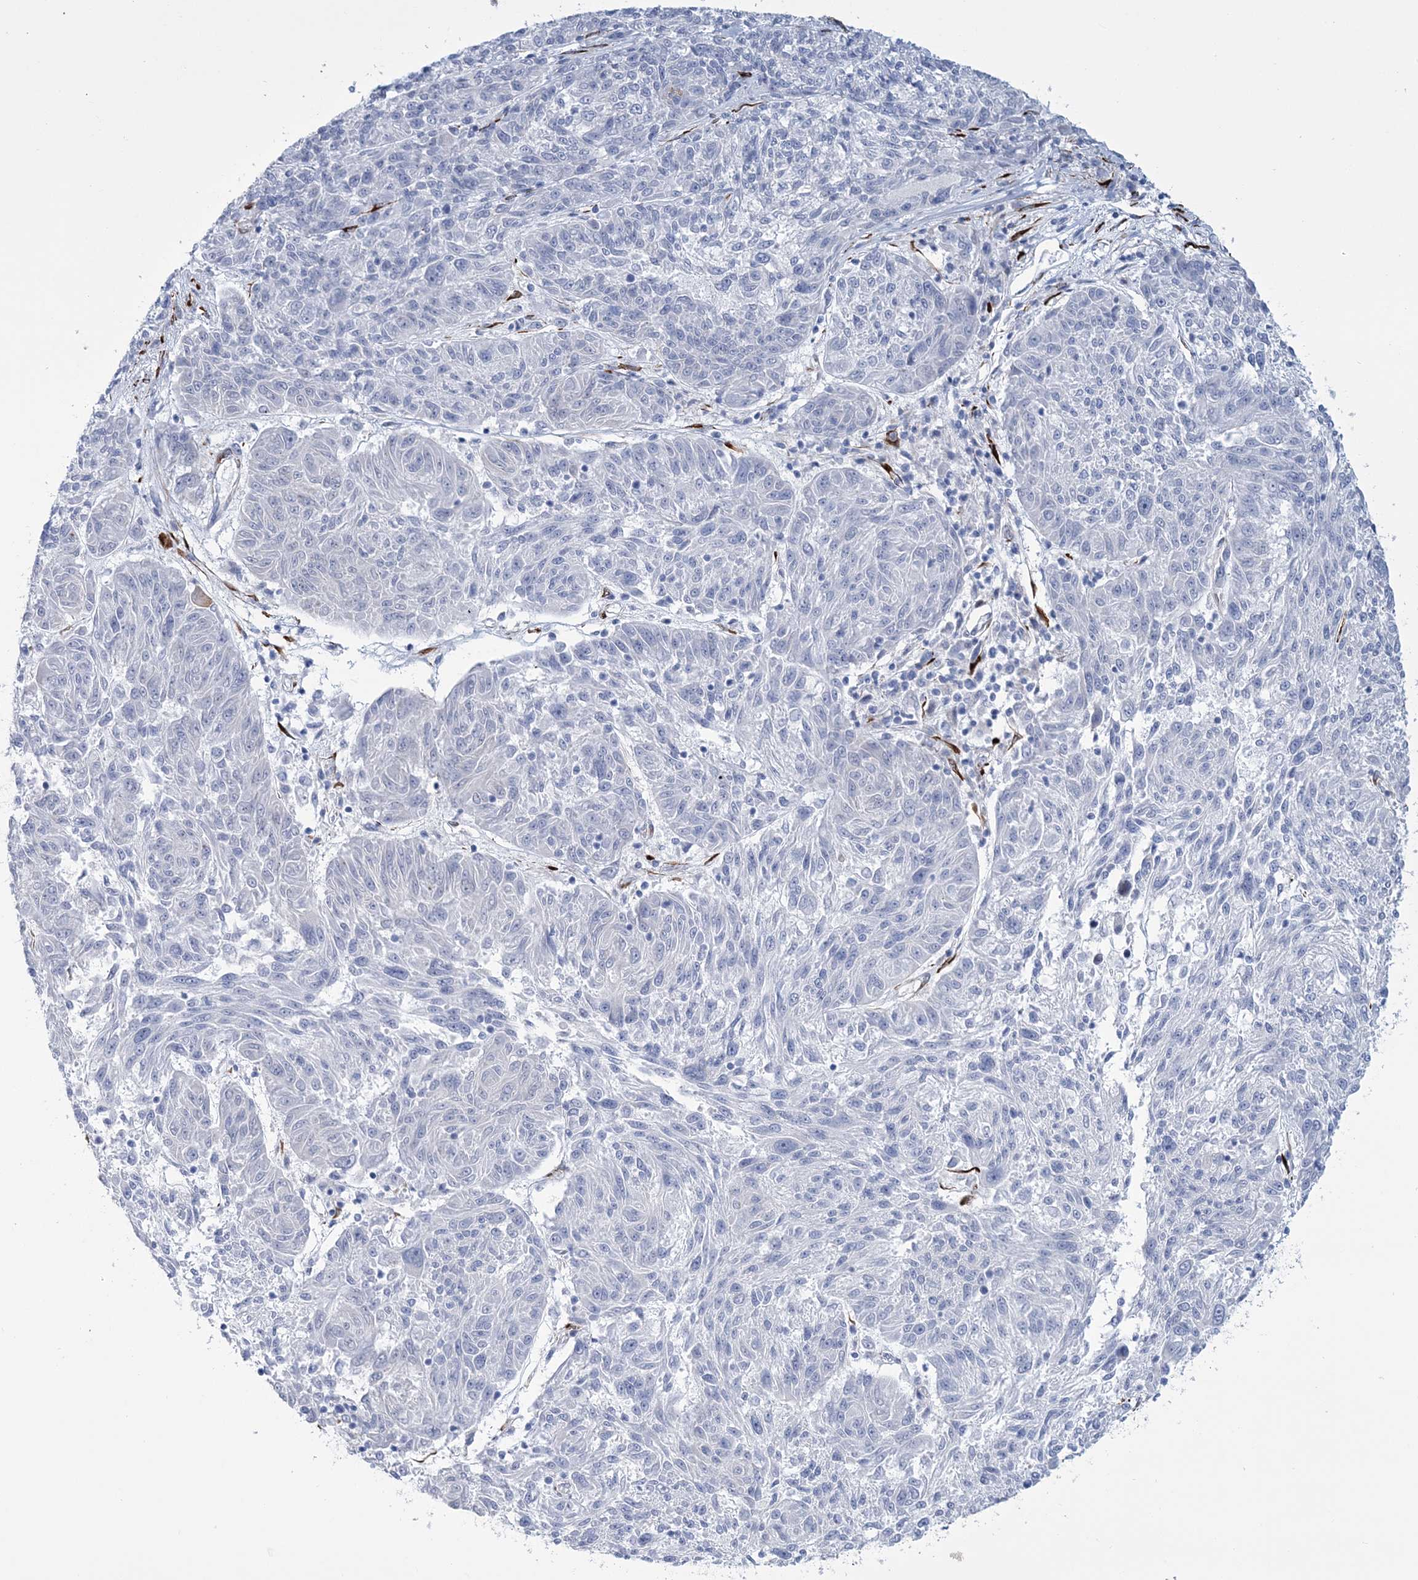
{"staining": {"intensity": "negative", "quantity": "none", "location": "none"}, "tissue": "melanoma", "cell_type": "Tumor cells", "image_type": "cancer", "snomed": [{"axis": "morphology", "description": "Malignant melanoma, NOS"}, {"axis": "topography", "description": "Skin"}], "caption": "The photomicrograph displays no staining of tumor cells in malignant melanoma. (Immunohistochemistry (ihc), brightfield microscopy, high magnification).", "gene": "RAB11FIP5", "patient": {"sex": "male", "age": 53}}